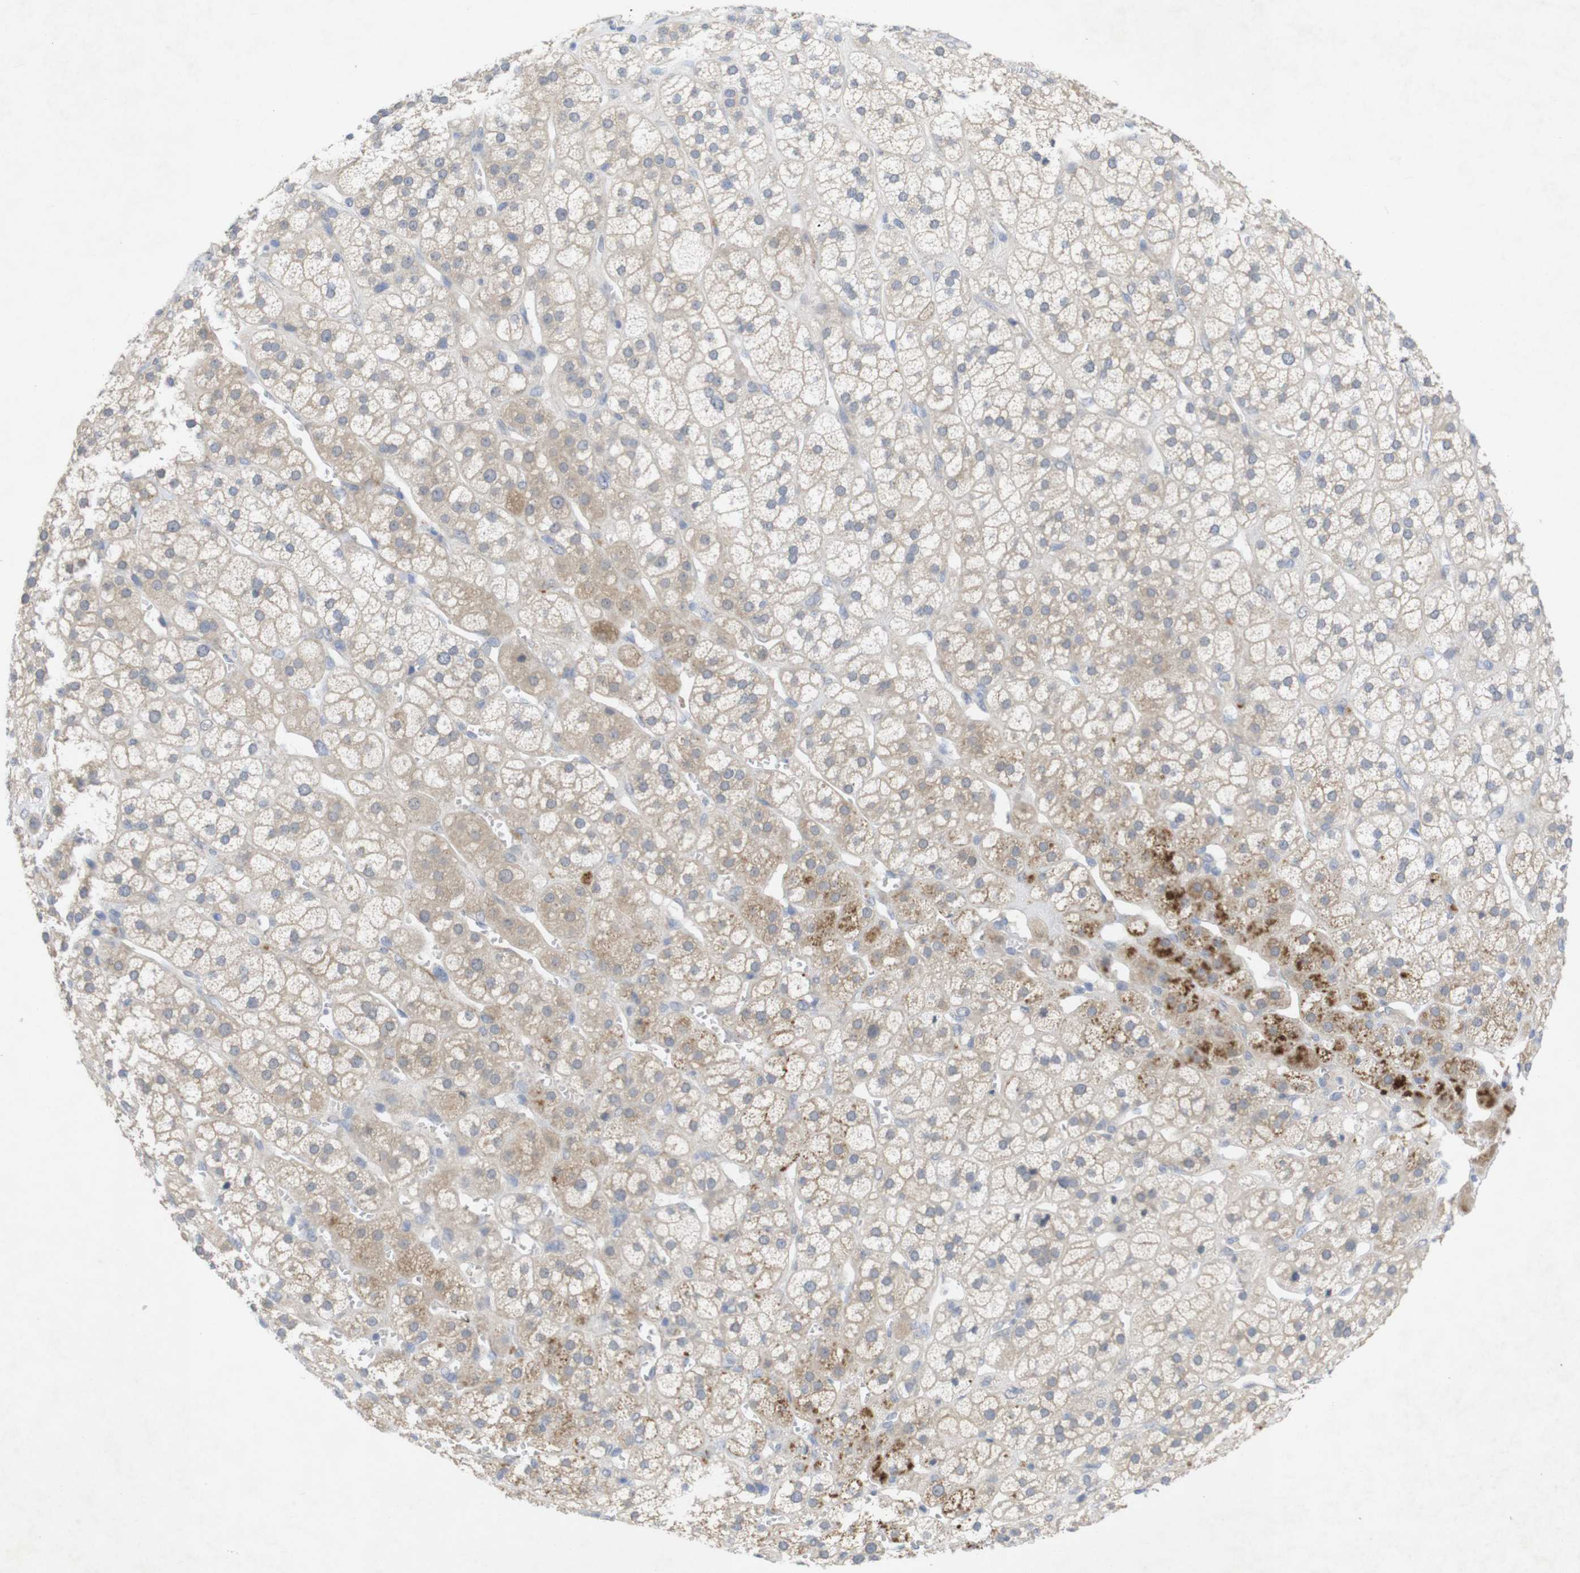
{"staining": {"intensity": "moderate", "quantity": "25%-75%", "location": "cytoplasmic/membranous"}, "tissue": "adrenal gland", "cell_type": "Glandular cells", "image_type": "normal", "snomed": [{"axis": "morphology", "description": "Normal tissue, NOS"}, {"axis": "topography", "description": "Adrenal gland"}], "caption": "Immunohistochemical staining of normal human adrenal gland displays medium levels of moderate cytoplasmic/membranous staining in approximately 25%-75% of glandular cells. (DAB = brown stain, brightfield microscopy at high magnification).", "gene": "BCAR3", "patient": {"sex": "male", "age": 56}}